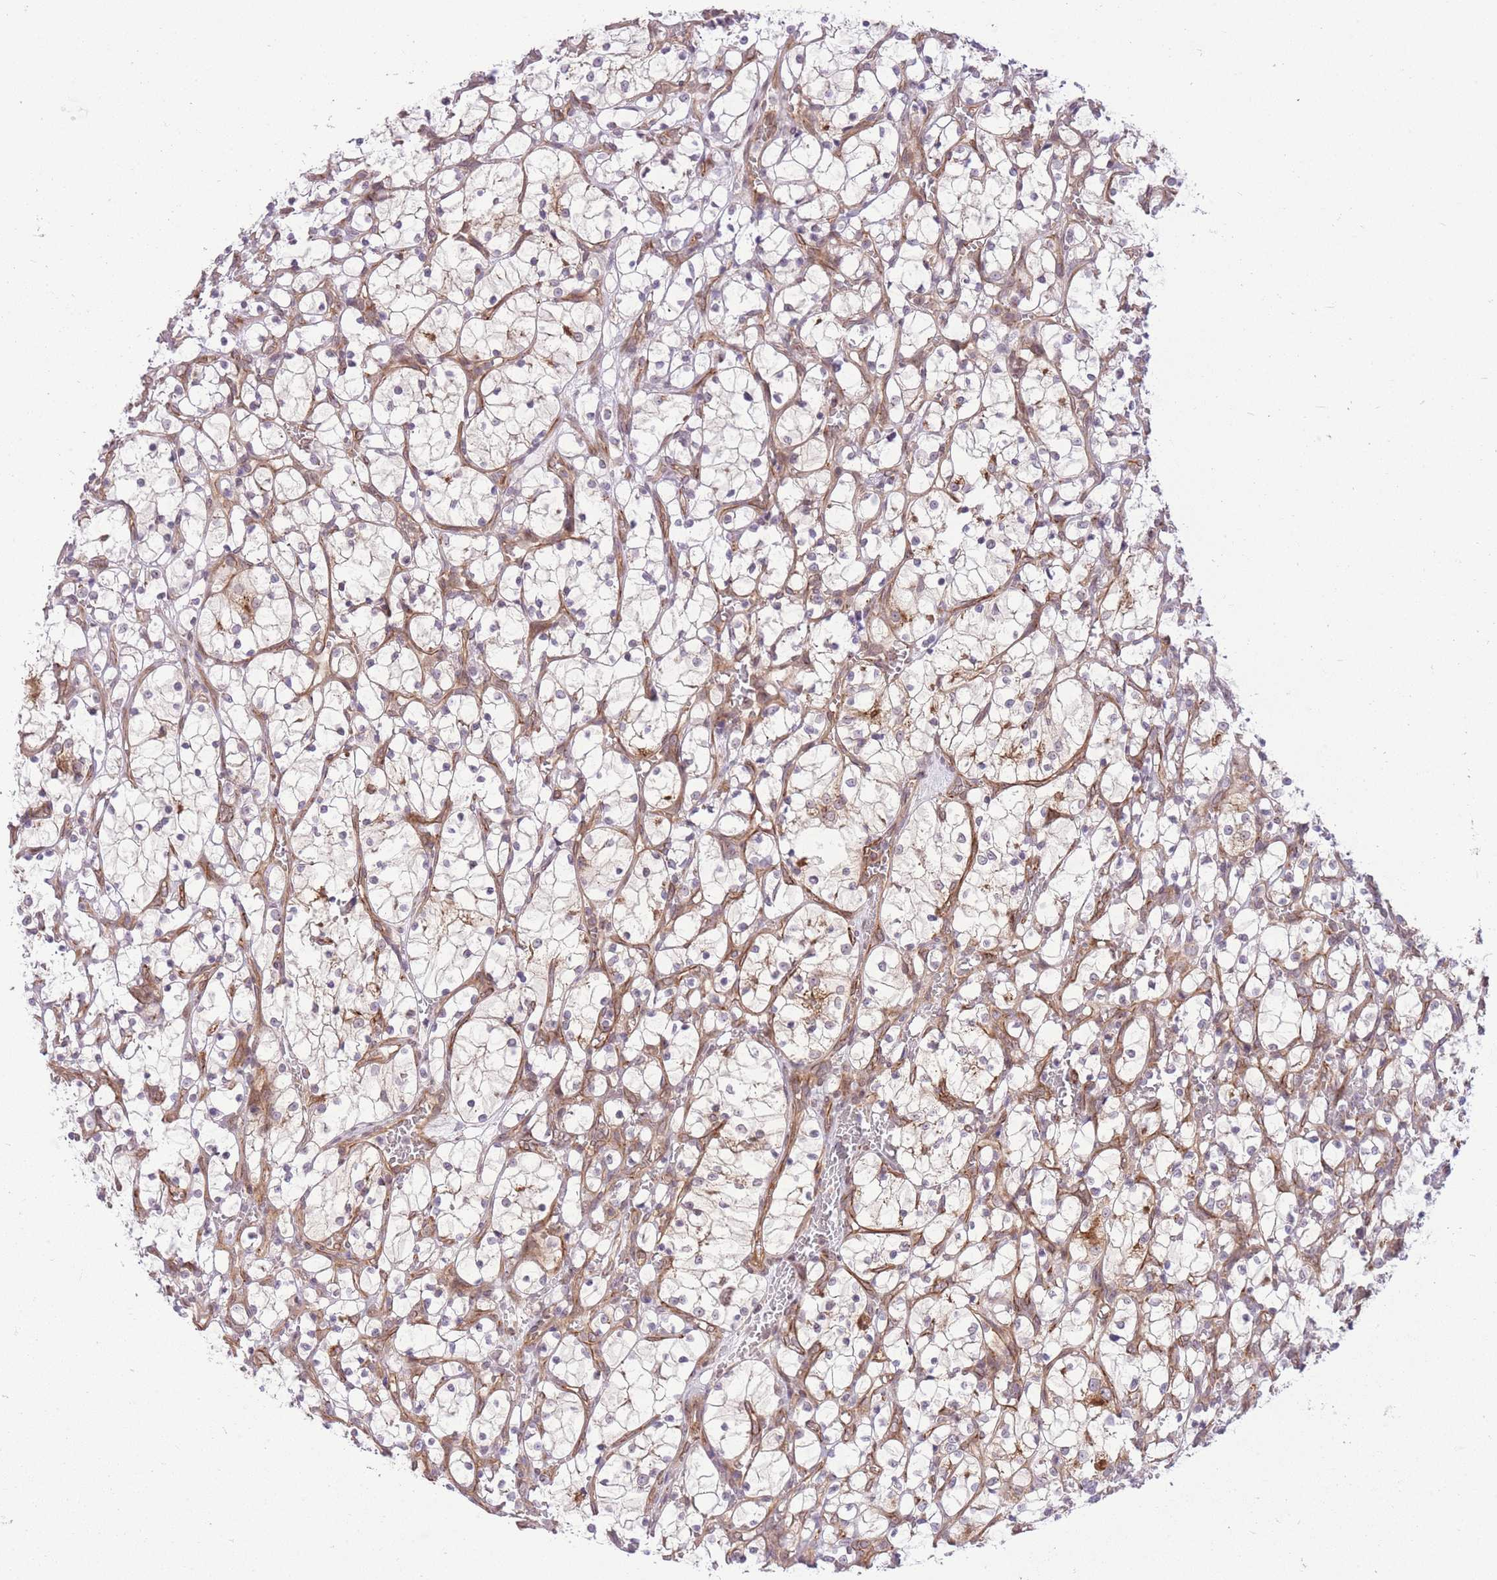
{"staining": {"intensity": "negative", "quantity": "none", "location": "none"}, "tissue": "renal cancer", "cell_type": "Tumor cells", "image_type": "cancer", "snomed": [{"axis": "morphology", "description": "Adenocarcinoma, NOS"}, {"axis": "topography", "description": "Kidney"}], "caption": "Tumor cells are negative for protein expression in human renal cancer.", "gene": "ZBED5", "patient": {"sex": "female", "age": 69}}